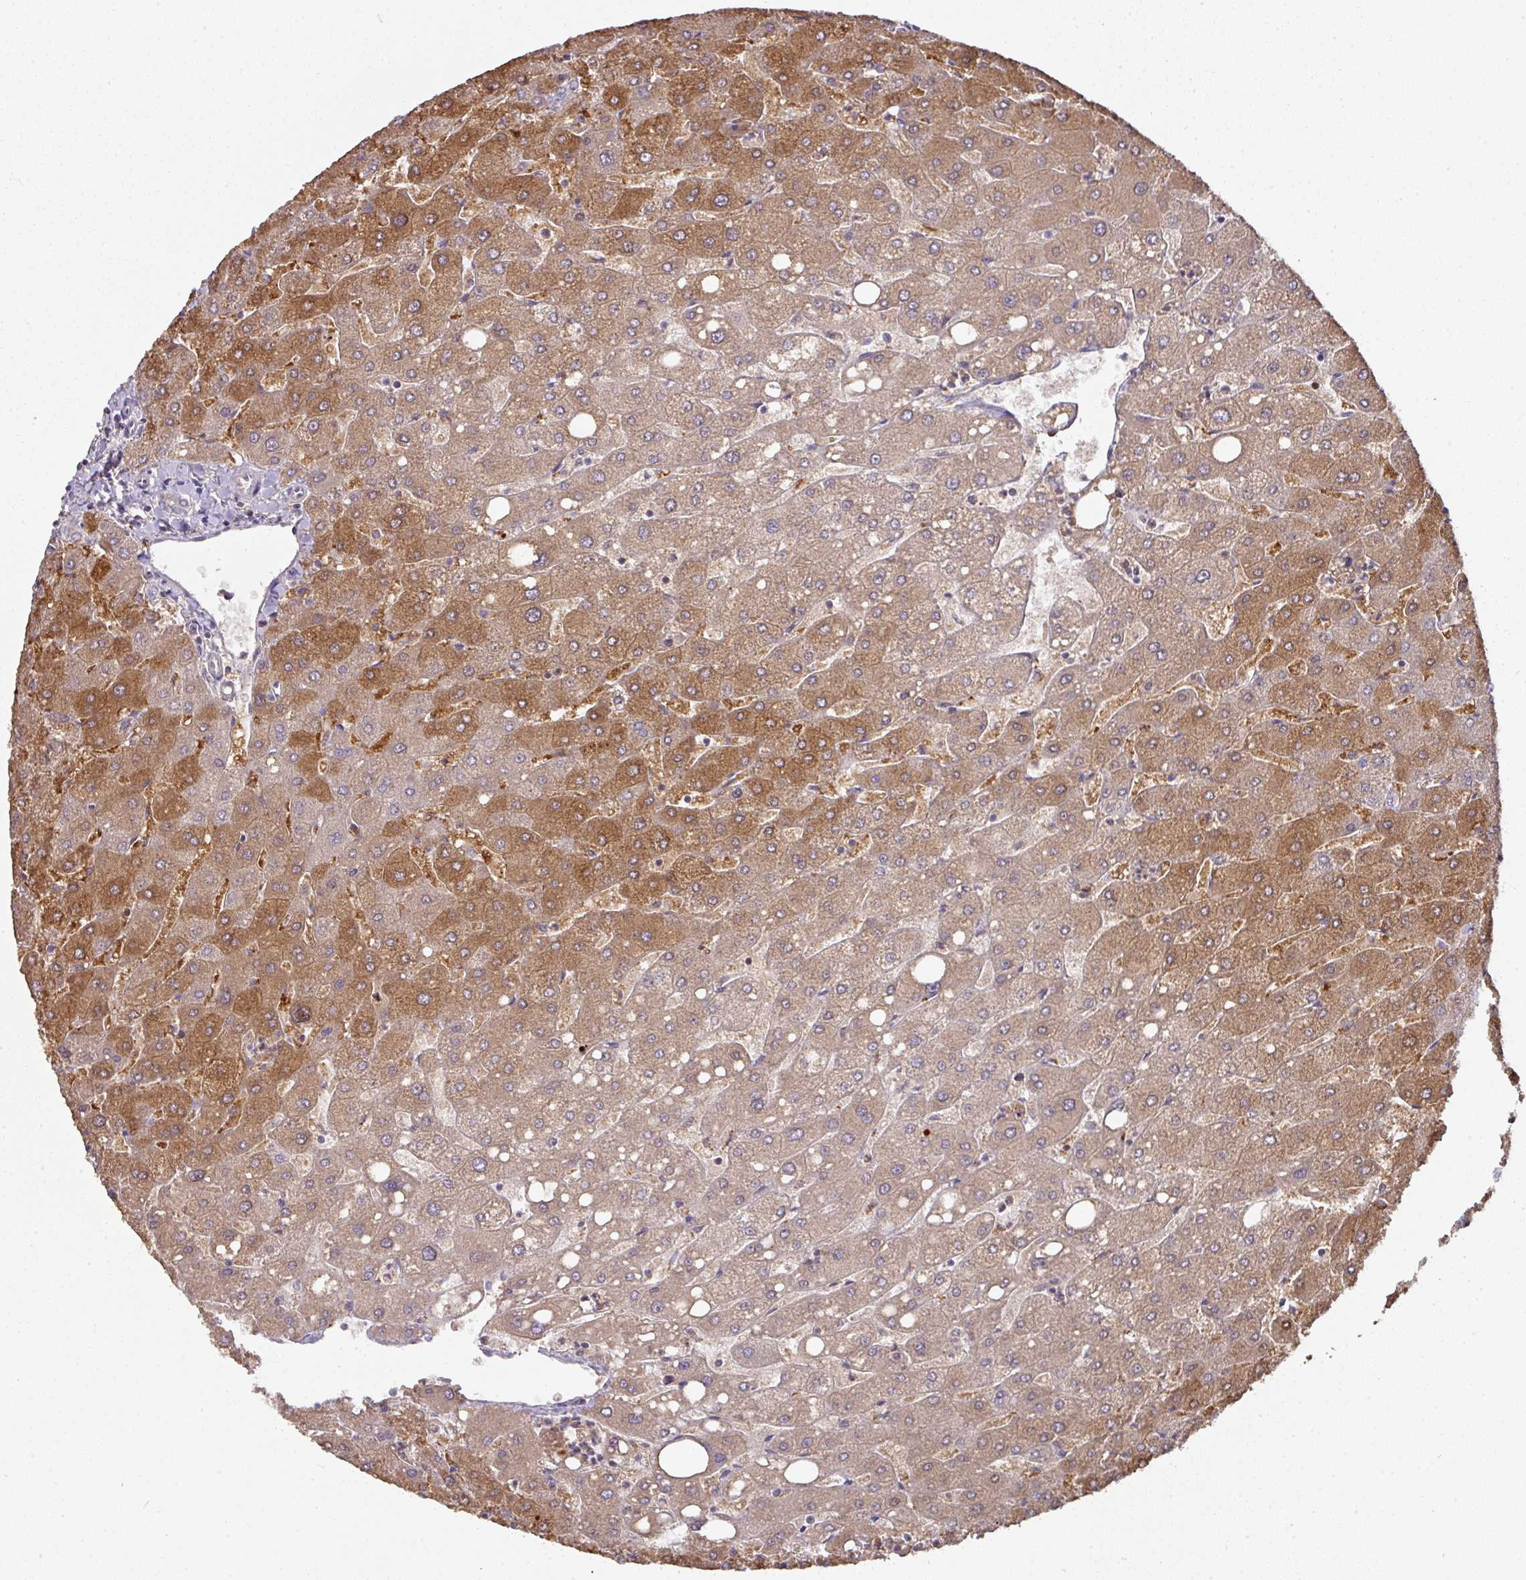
{"staining": {"intensity": "negative", "quantity": "none", "location": "none"}, "tissue": "liver", "cell_type": "Cholangiocytes", "image_type": "normal", "snomed": [{"axis": "morphology", "description": "Normal tissue, NOS"}, {"axis": "topography", "description": "Liver"}], "caption": "This is a histopathology image of IHC staining of unremarkable liver, which shows no expression in cholangiocytes.", "gene": "CTDSP2", "patient": {"sex": "male", "age": 67}}